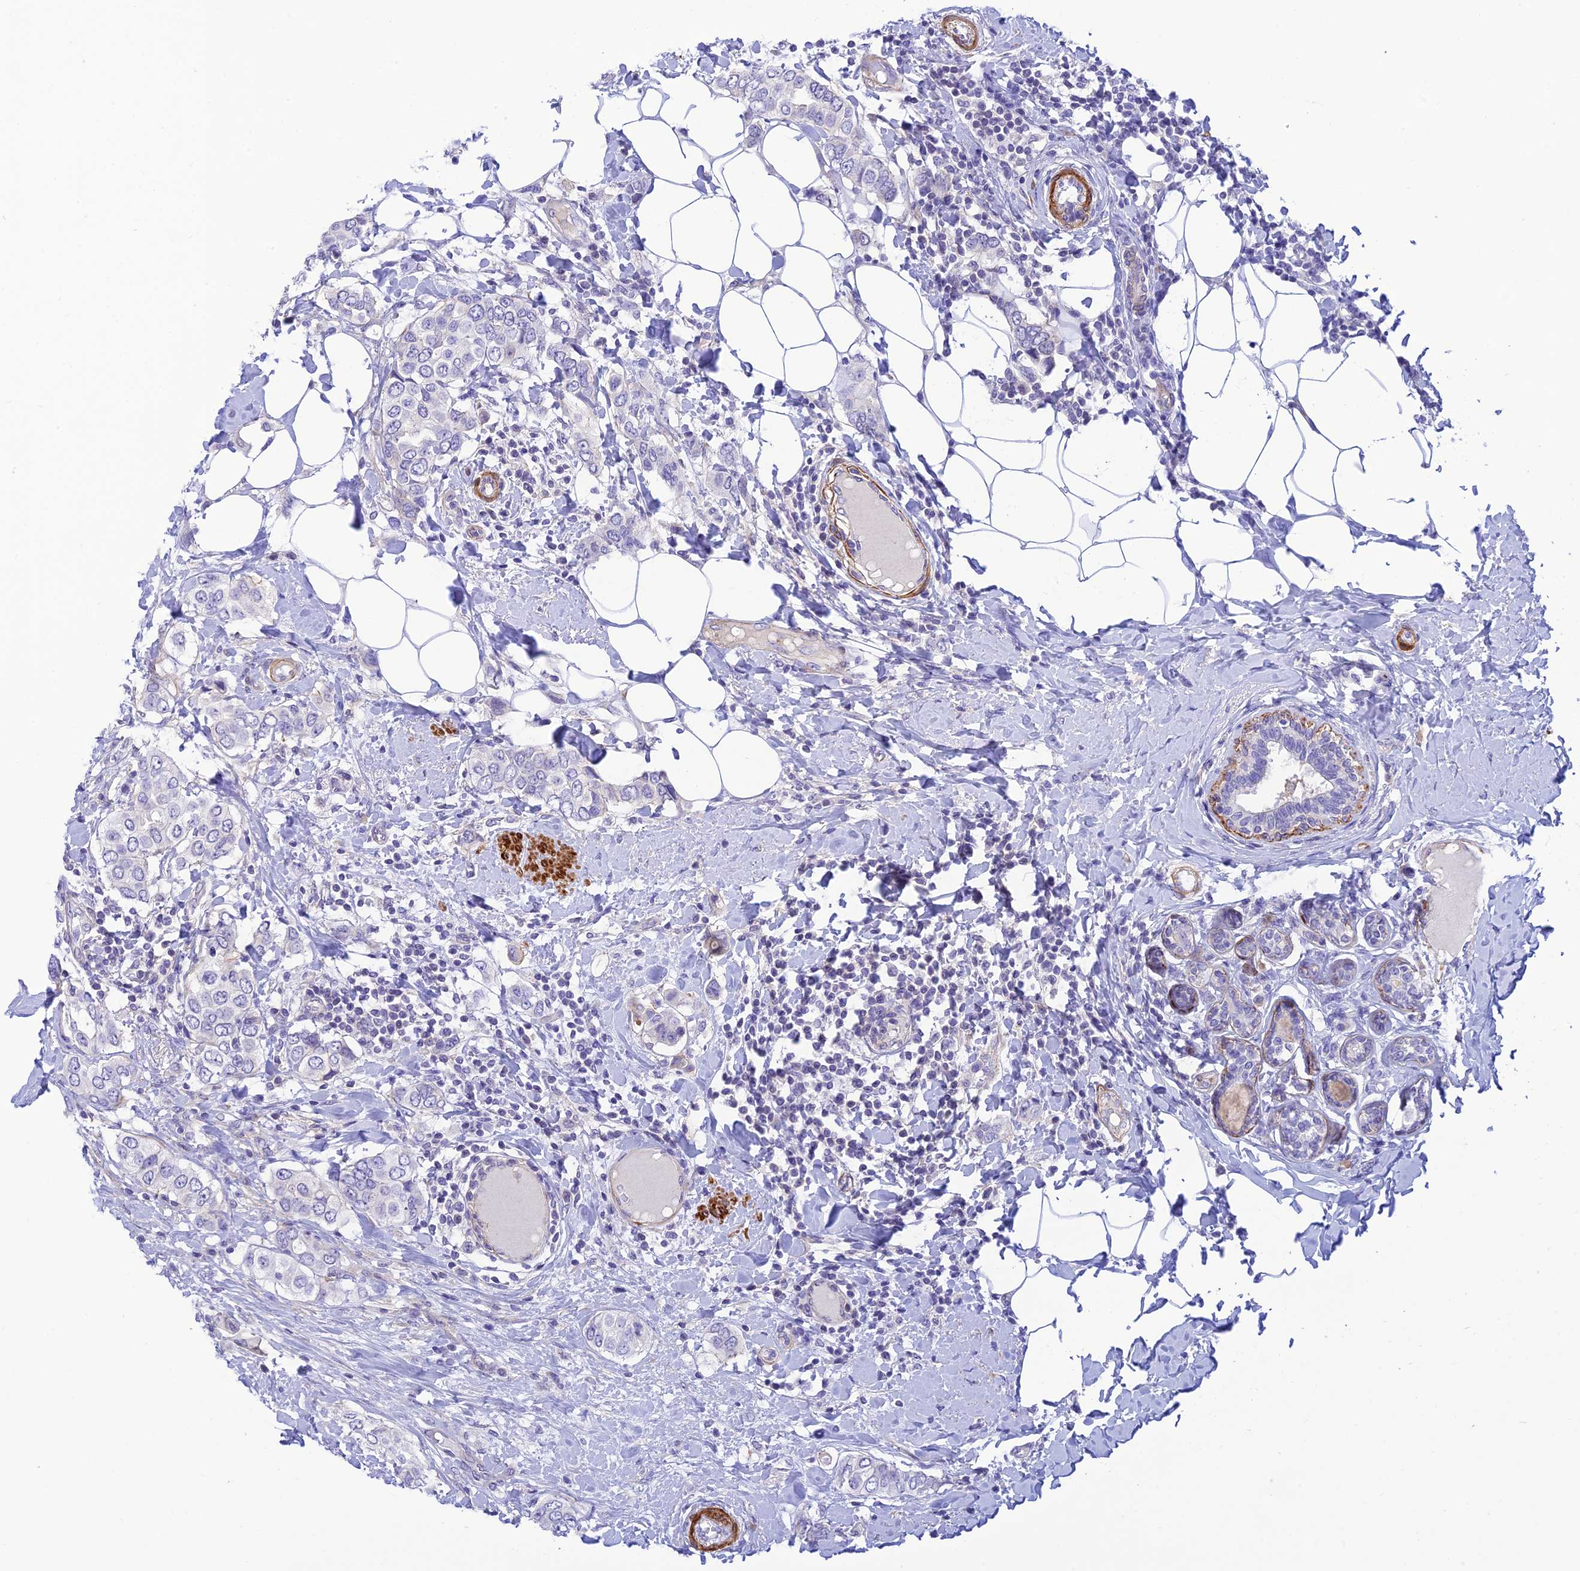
{"staining": {"intensity": "negative", "quantity": "none", "location": "none"}, "tissue": "breast cancer", "cell_type": "Tumor cells", "image_type": "cancer", "snomed": [{"axis": "morphology", "description": "Lobular carcinoma"}, {"axis": "topography", "description": "Breast"}], "caption": "Immunohistochemical staining of human breast lobular carcinoma displays no significant positivity in tumor cells. The staining was performed using DAB to visualize the protein expression in brown, while the nuclei were stained in blue with hematoxylin (Magnification: 20x).", "gene": "ZDHHC16", "patient": {"sex": "female", "age": 51}}